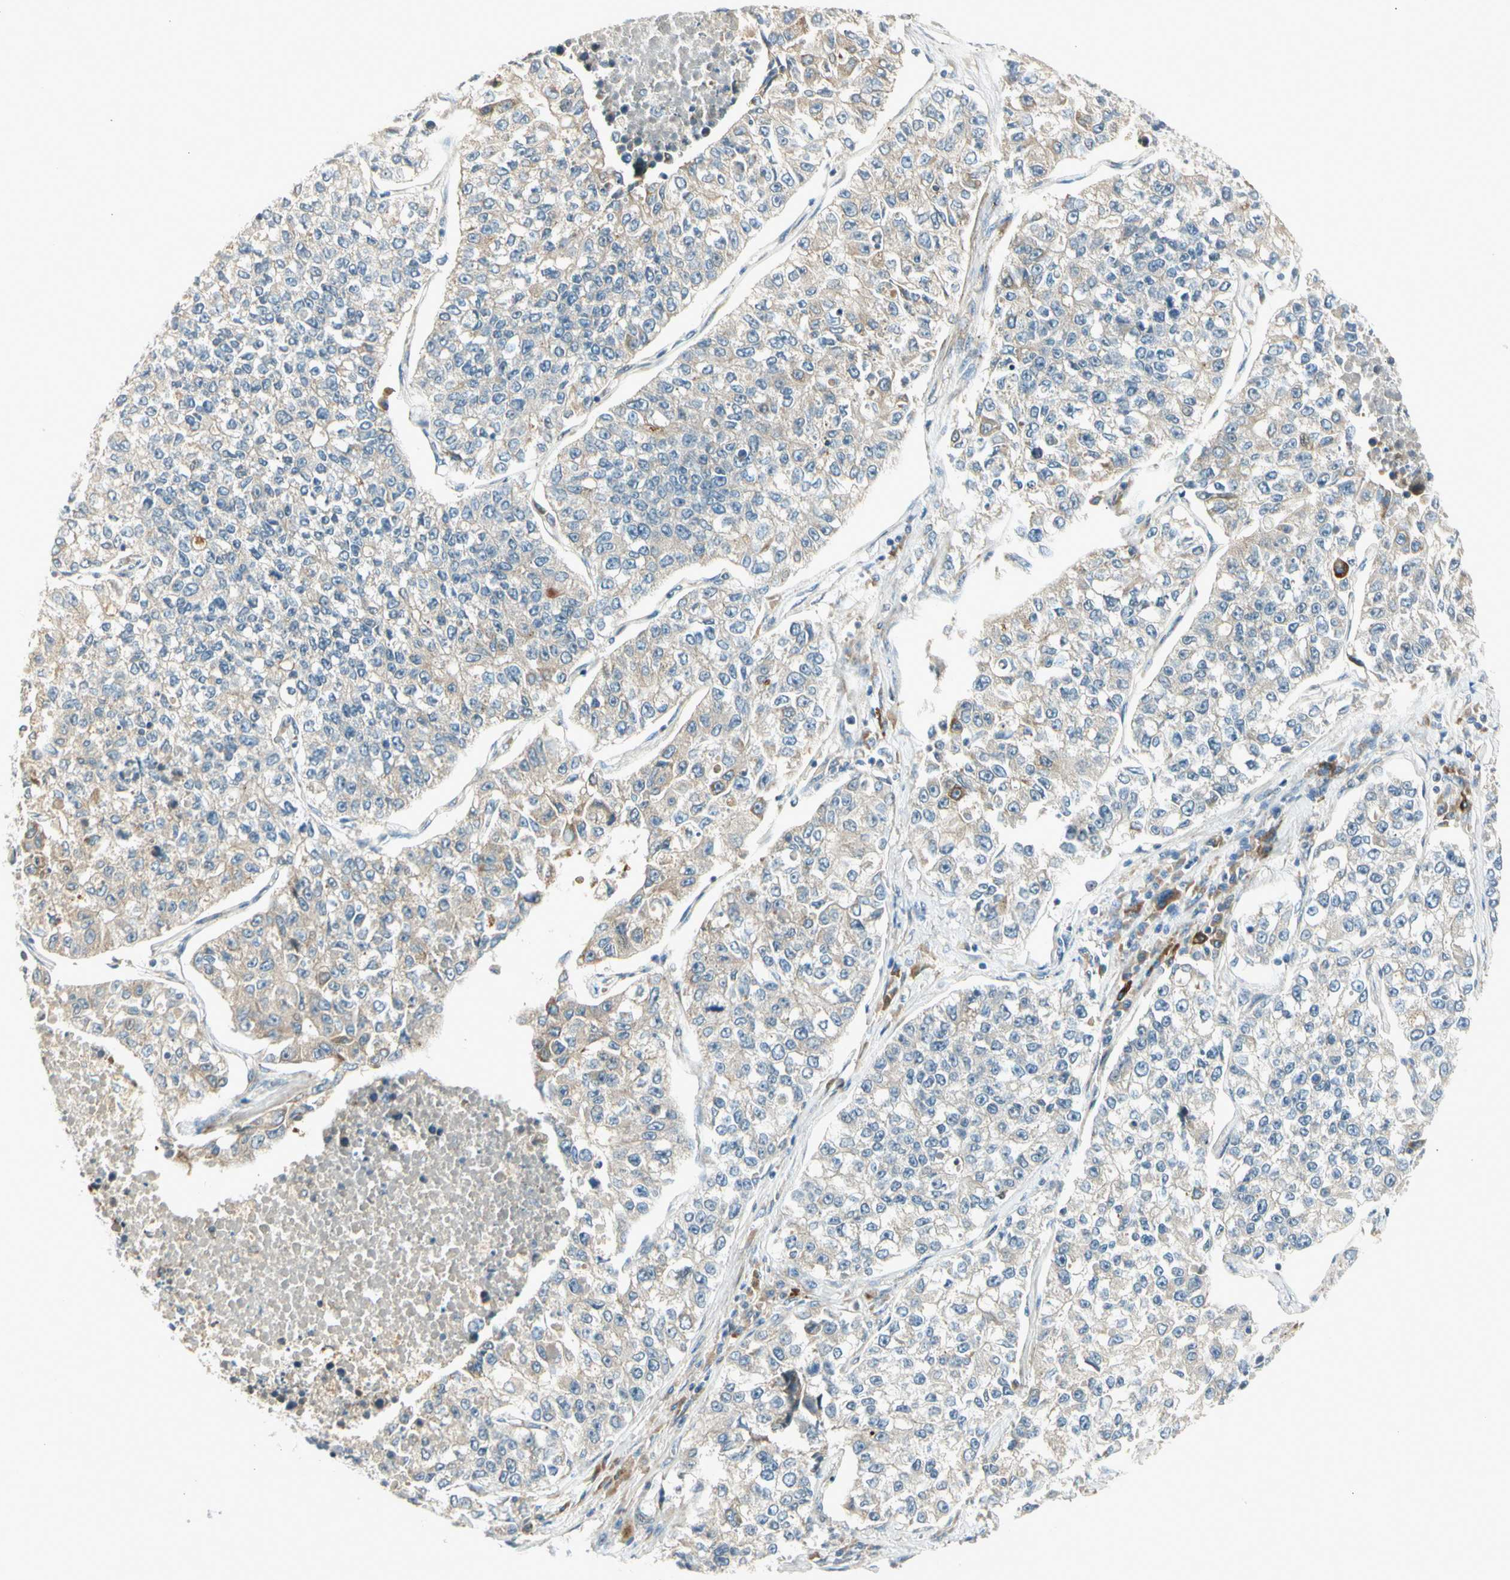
{"staining": {"intensity": "weak", "quantity": "25%-75%", "location": "cytoplasmic/membranous"}, "tissue": "lung cancer", "cell_type": "Tumor cells", "image_type": "cancer", "snomed": [{"axis": "morphology", "description": "Adenocarcinoma, NOS"}, {"axis": "topography", "description": "Lung"}], "caption": "Weak cytoplasmic/membranous protein expression is present in approximately 25%-75% of tumor cells in adenocarcinoma (lung). Immunohistochemistry (ihc) stains the protein of interest in brown and the nuclei are stained blue.", "gene": "PCDHB15", "patient": {"sex": "male", "age": 49}}